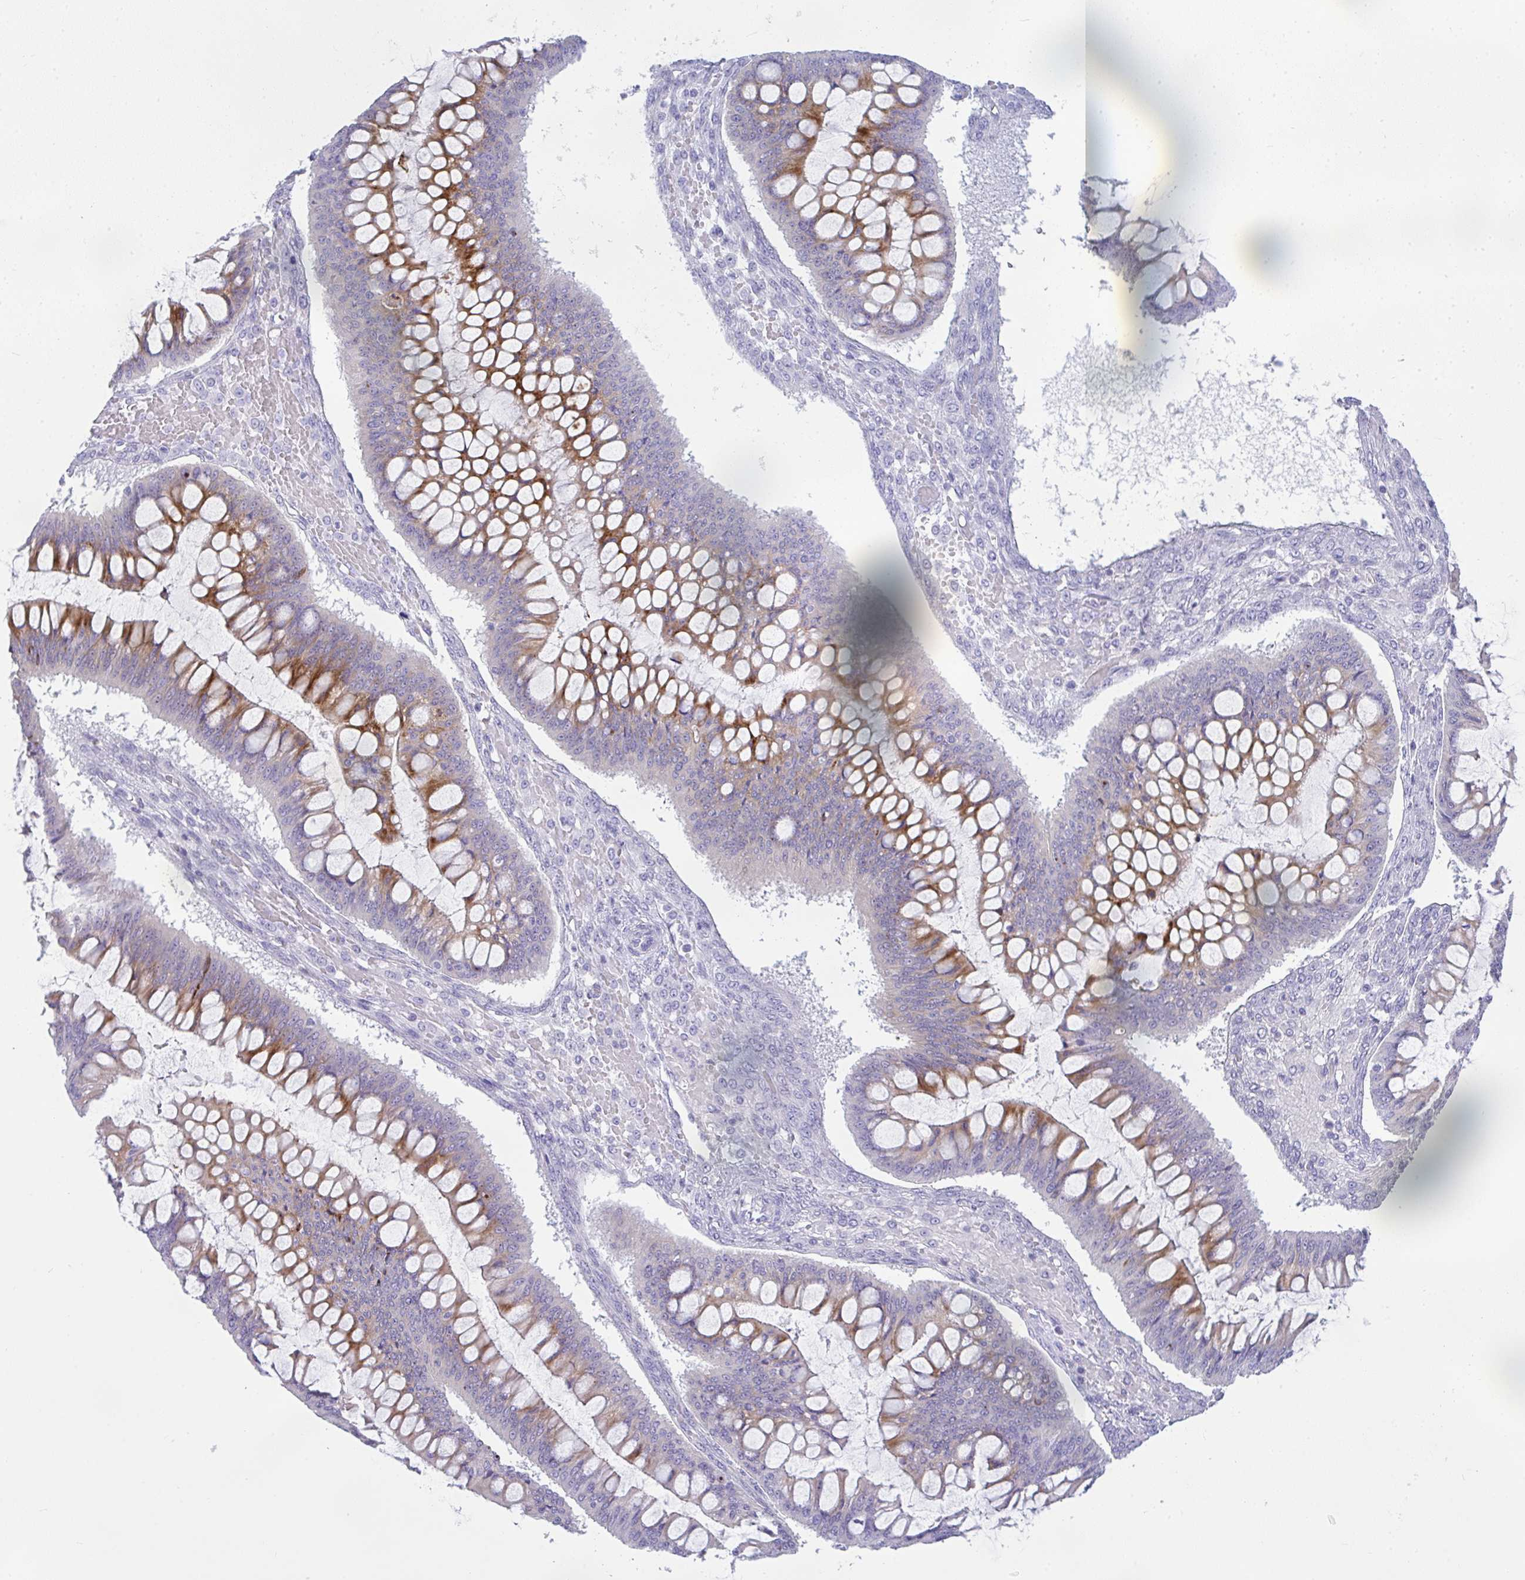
{"staining": {"intensity": "moderate", "quantity": "25%-75%", "location": "cytoplasmic/membranous"}, "tissue": "ovarian cancer", "cell_type": "Tumor cells", "image_type": "cancer", "snomed": [{"axis": "morphology", "description": "Cystadenocarcinoma, mucinous, NOS"}, {"axis": "topography", "description": "Ovary"}], "caption": "Tumor cells show medium levels of moderate cytoplasmic/membranous positivity in approximately 25%-75% of cells in ovarian cancer.", "gene": "RASL10A", "patient": {"sex": "female", "age": 73}}